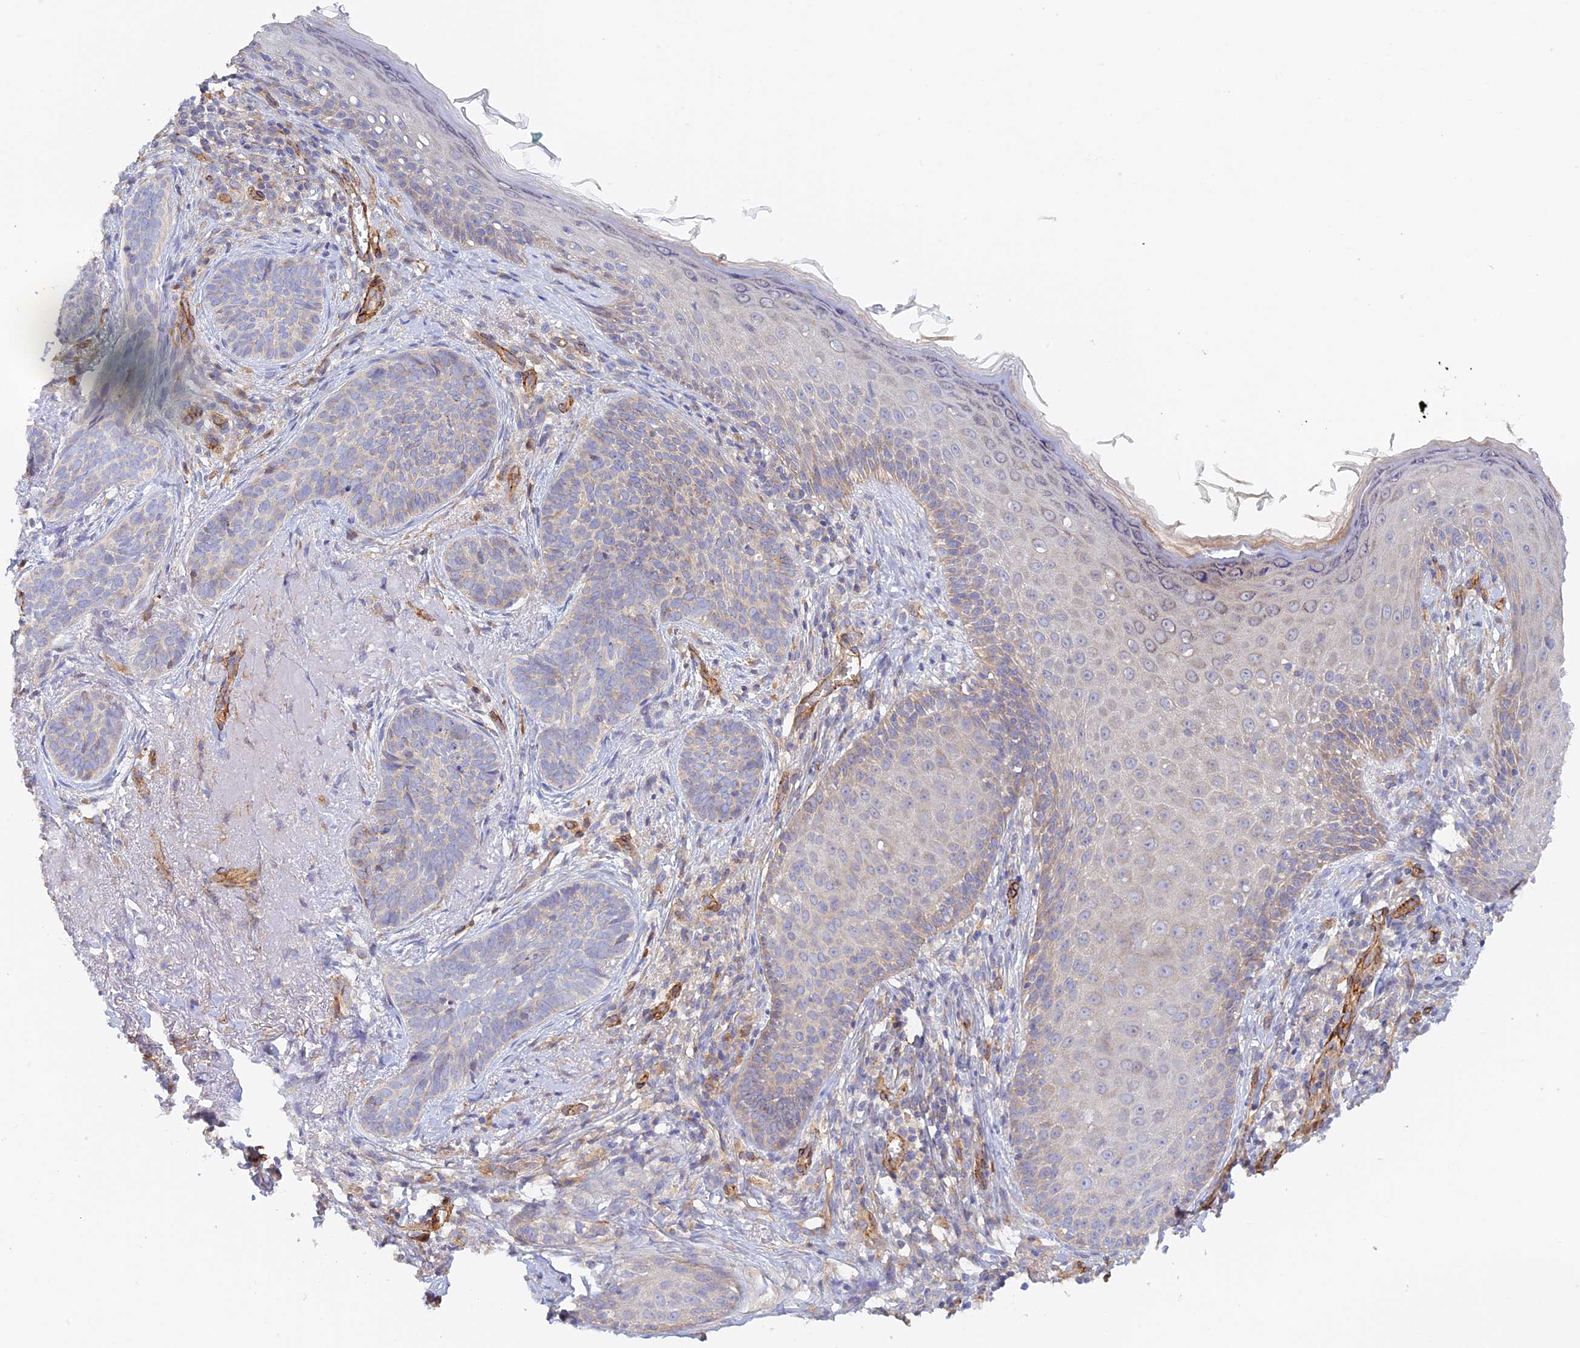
{"staining": {"intensity": "negative", "quantity": "none", "location": "none"}, "tissue": "skin cancer", "cell_type": "Tumor cells", "image_type": "cancer", "snomed": [{"axis": "morphology", "description": "Basal cell carcinoma"}, {"axis": "topography", "description": "Skin"}], "caption": "Immunohistochemical staining of human skin cancer (basal cell carcinoma) demonstrates no significant expression in tumor cells. (DAB immunohistochemistry (IHC) visualized using brightfield microscopy, high magnification).", "gene": "MYO9A", "patient": {"sex": "female", "age": 76}}